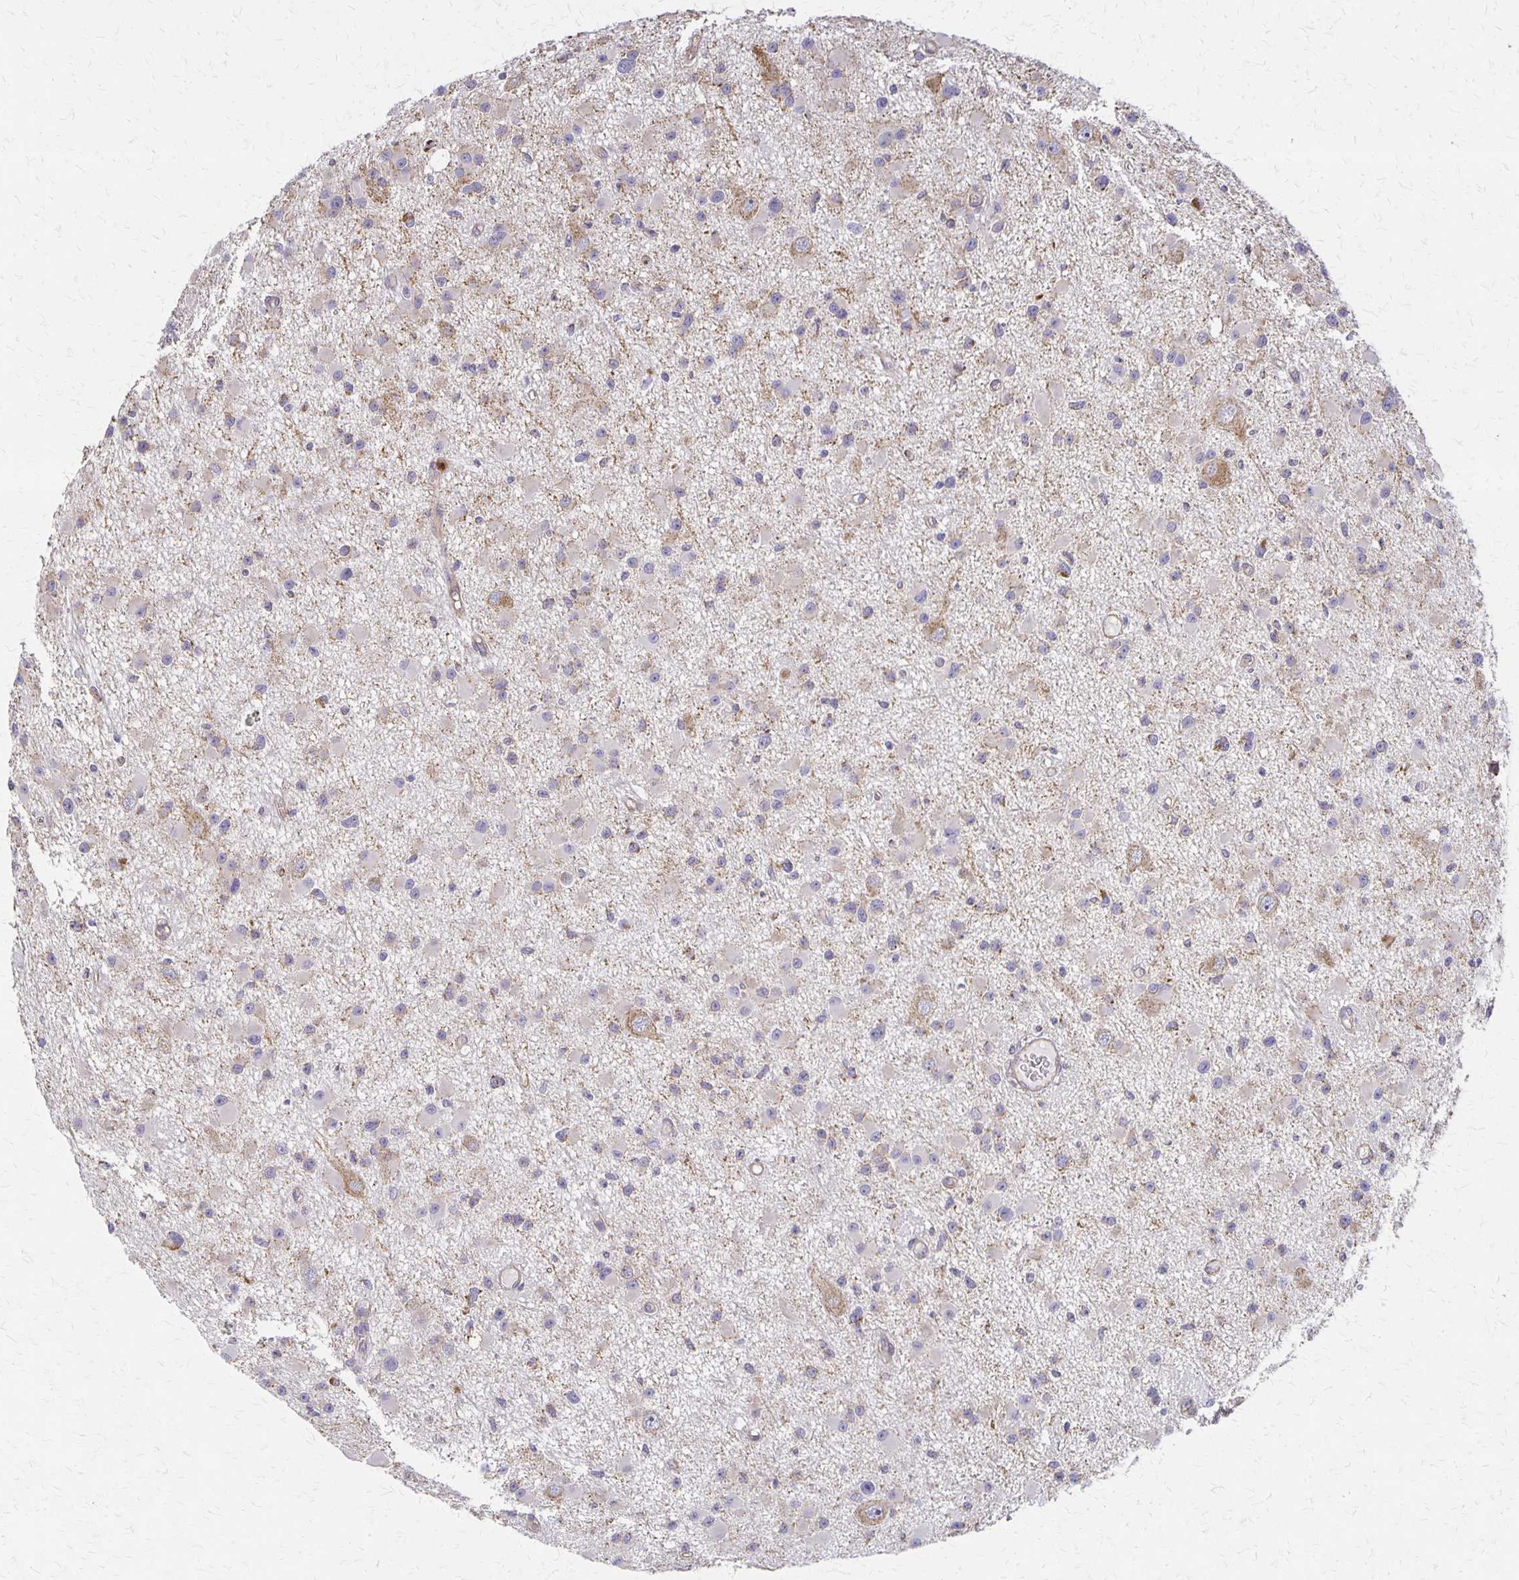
{"staining": {"intensity": "negative", "quantity": "none", "location": "none"}, "tissue": "glioma", "cell_type": "Tumor cells", "image_type": "cancer", "snomed": [{"axis": "morphology", "description": "Glioma, malignant, High grade"}, {"axis": "topography", "description": "Brain"}], "caption": "Tumor cells are negative for protein expression in human glioma.", "gene": "EIF4EBP2", "patient": {"sex": "male", "age": 54}}